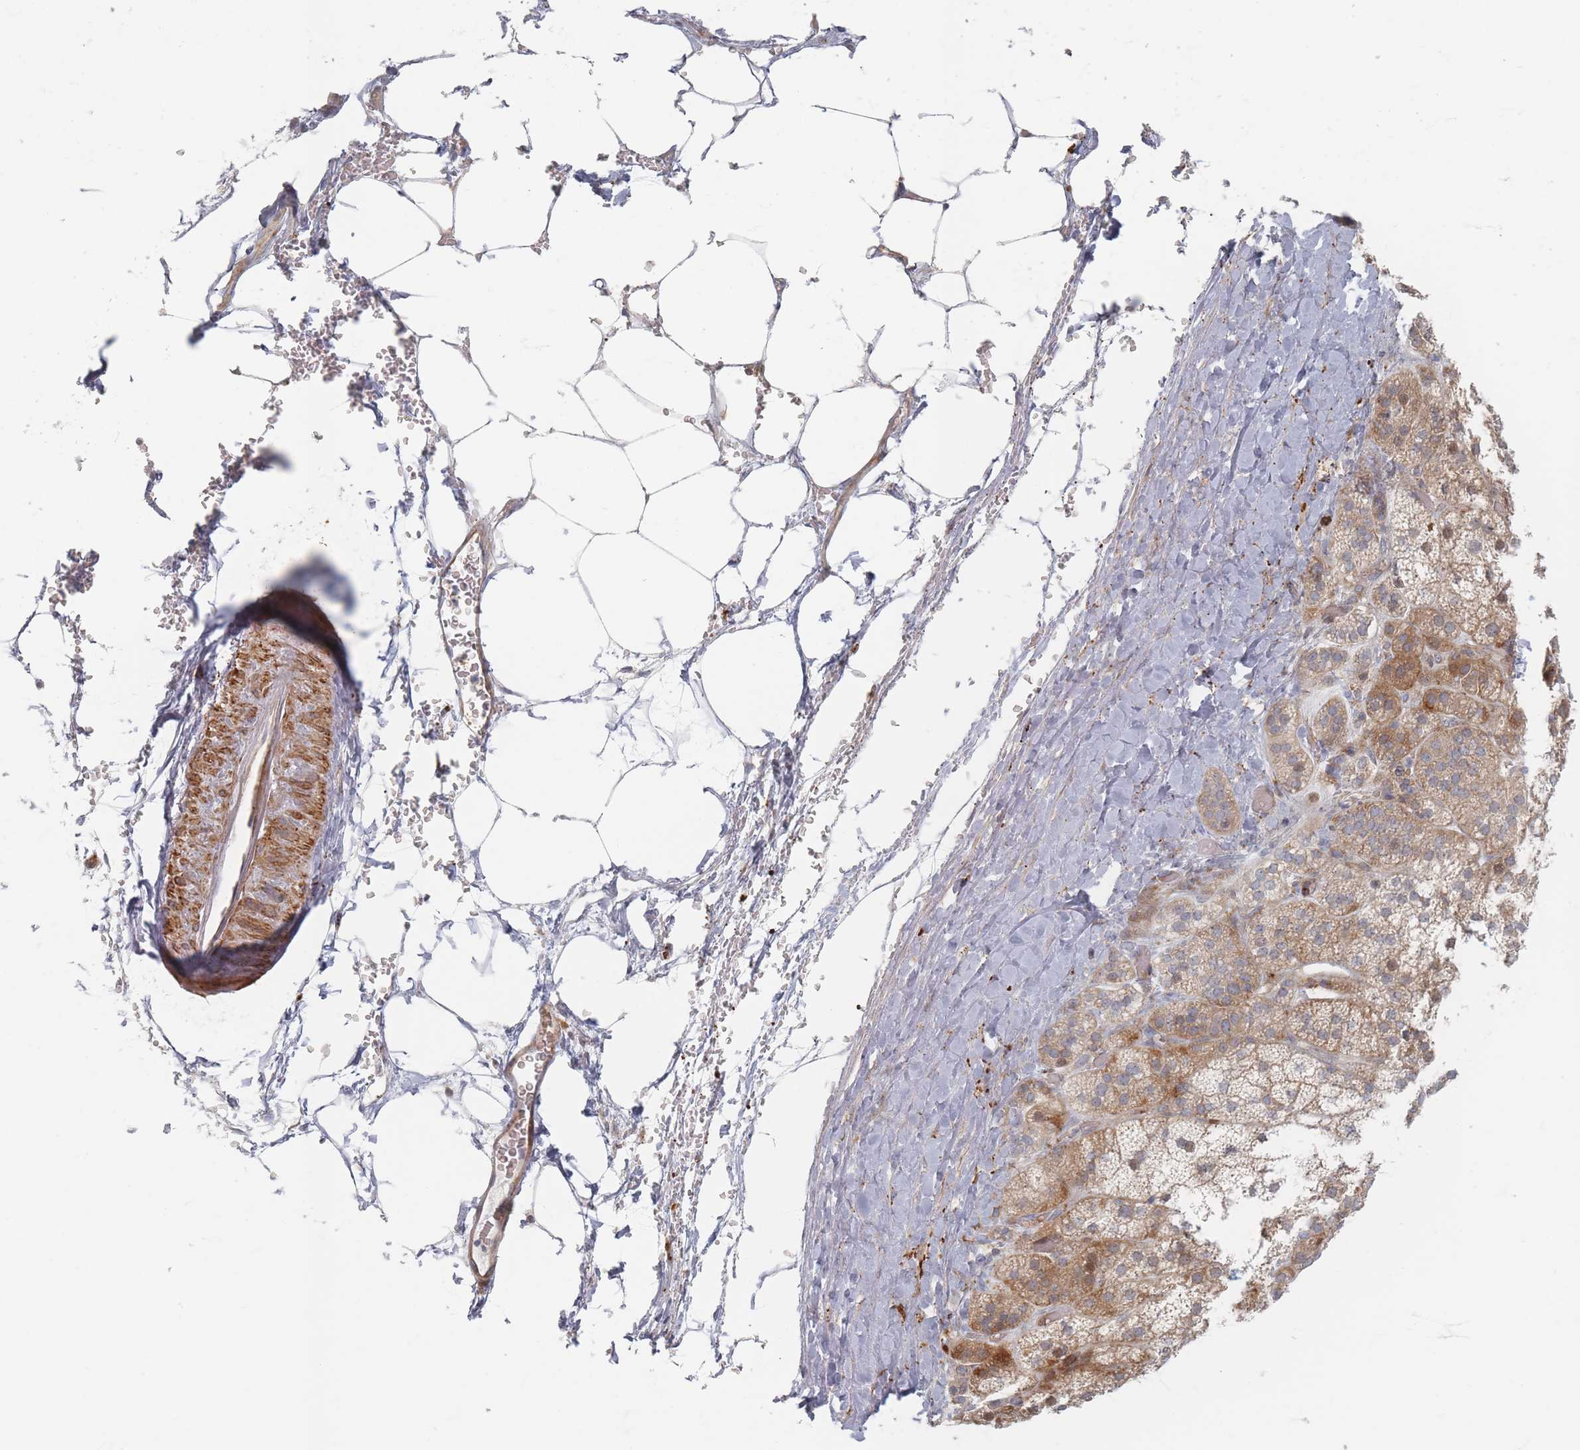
{"staining": {"intensity": "moderate", "quantity": "25%-75%", "location": "cytoplasmic/membranous"}, "tissue": "adrenal gland", "cell_type": "Glandular cells", "image_type": "normal", "snomed": [{"axis": "morphology", "description": "Normal tissue, NOS"}, {"axis": "topography", "description": "Adrenal gland"}], "caption": "A photomicrograph of human adrenal gland stained for a protein displays moderate cytoplasmic/membranous brown staining in glandular cells.", "gene": "ZKSCAN7", "patient": {"sex": "female", "age": 70}}